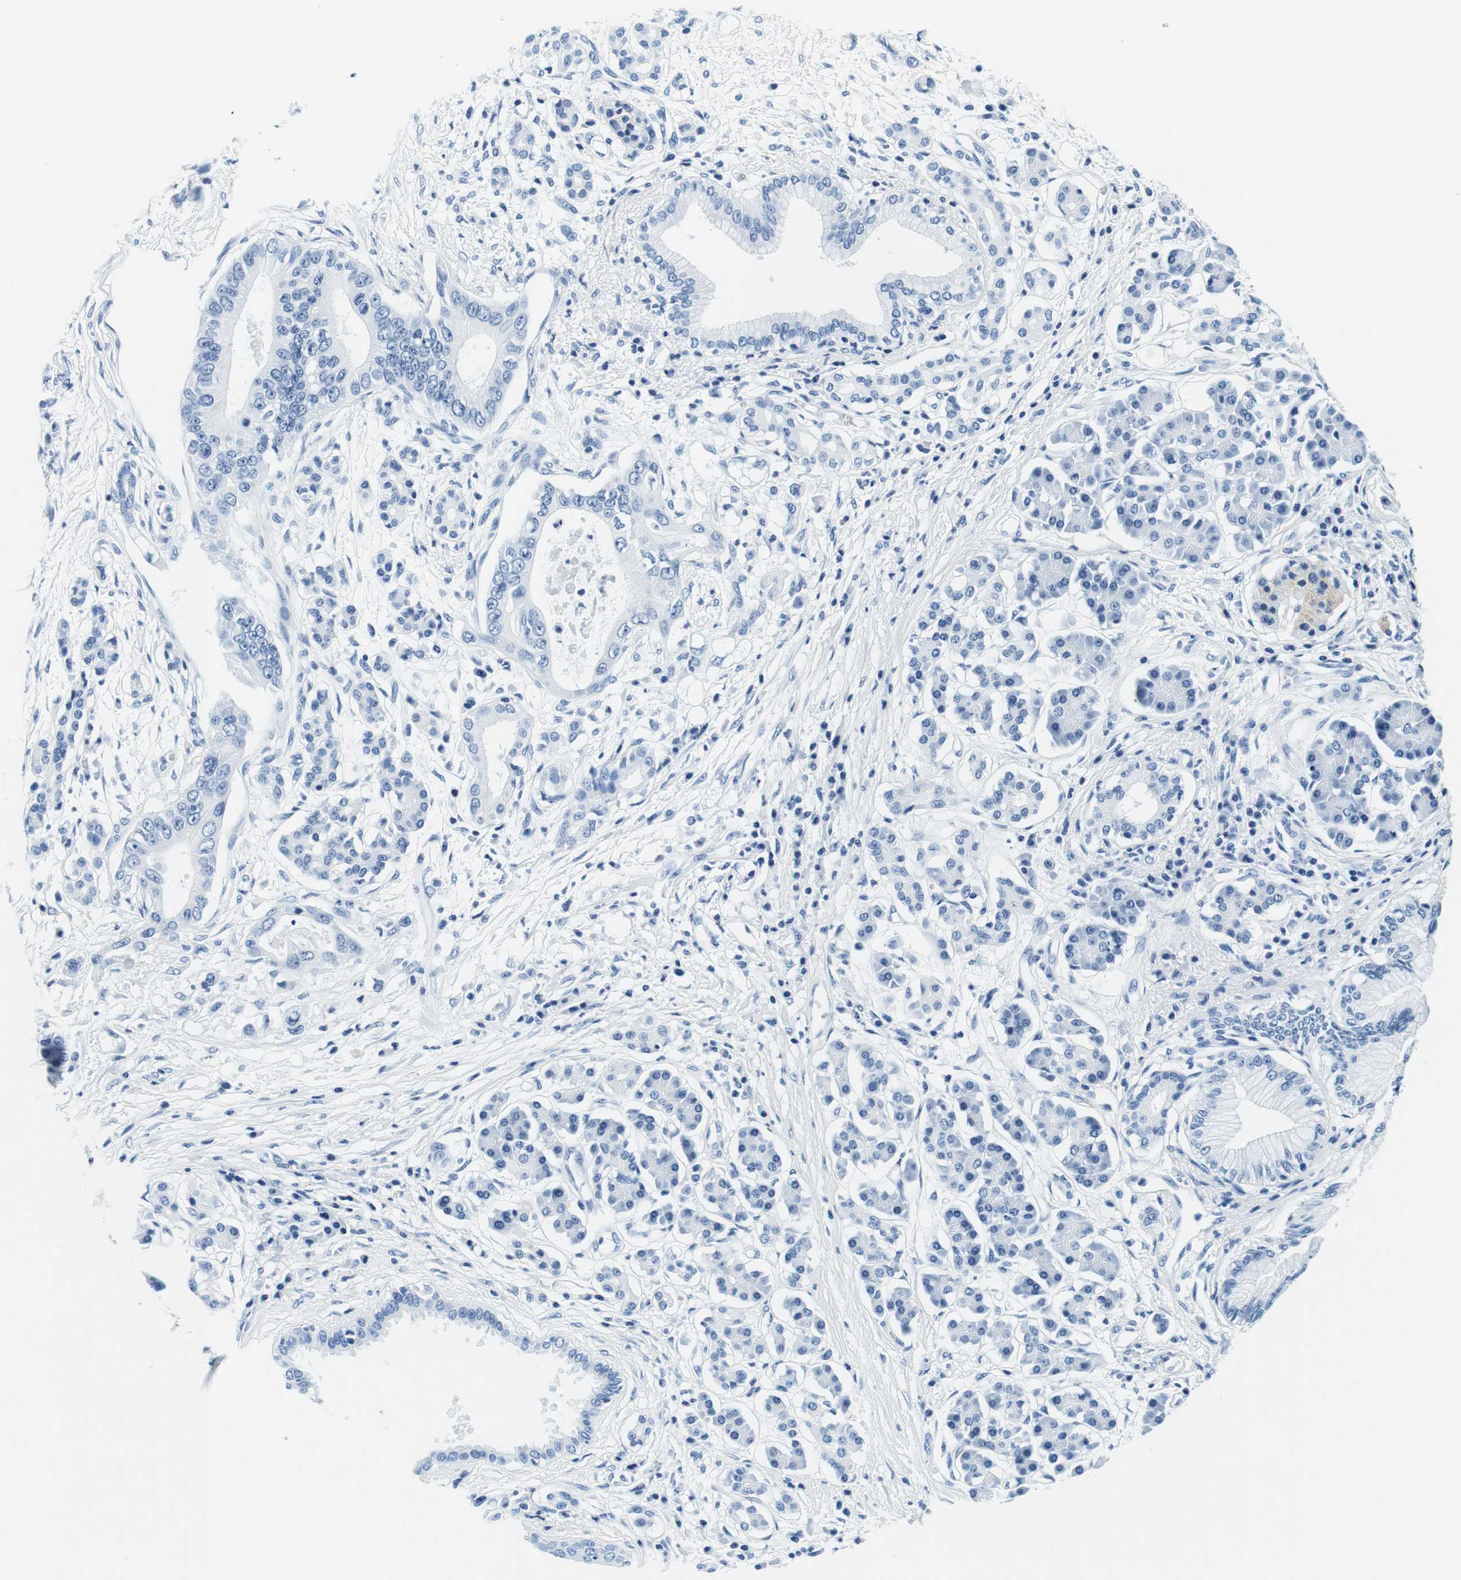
{"staining": {"intensity": "negative", "quantity": "none", "location": "none"}, "tissue": "pancreatic cancer", "cell_type": "Tumor cells", "image_type": "cancer", "snomed": [{"axis": "morphology", "description": "Adenocarcinoma, NOS"}, {"axis": "topography", "description": "Pancreas"}], "caption": "Immunohistochemical staining of adenocarcinoma (pancreatic) demonstrates no significant positivity in tumor cells. The staining is performed using DAB (3,3'-diaminobenzidine) brown chromogen with nuclei counter-stained in using hematoxylin.", "gene": "ELANE", "patient": {"sex": "male", "age": 77}}